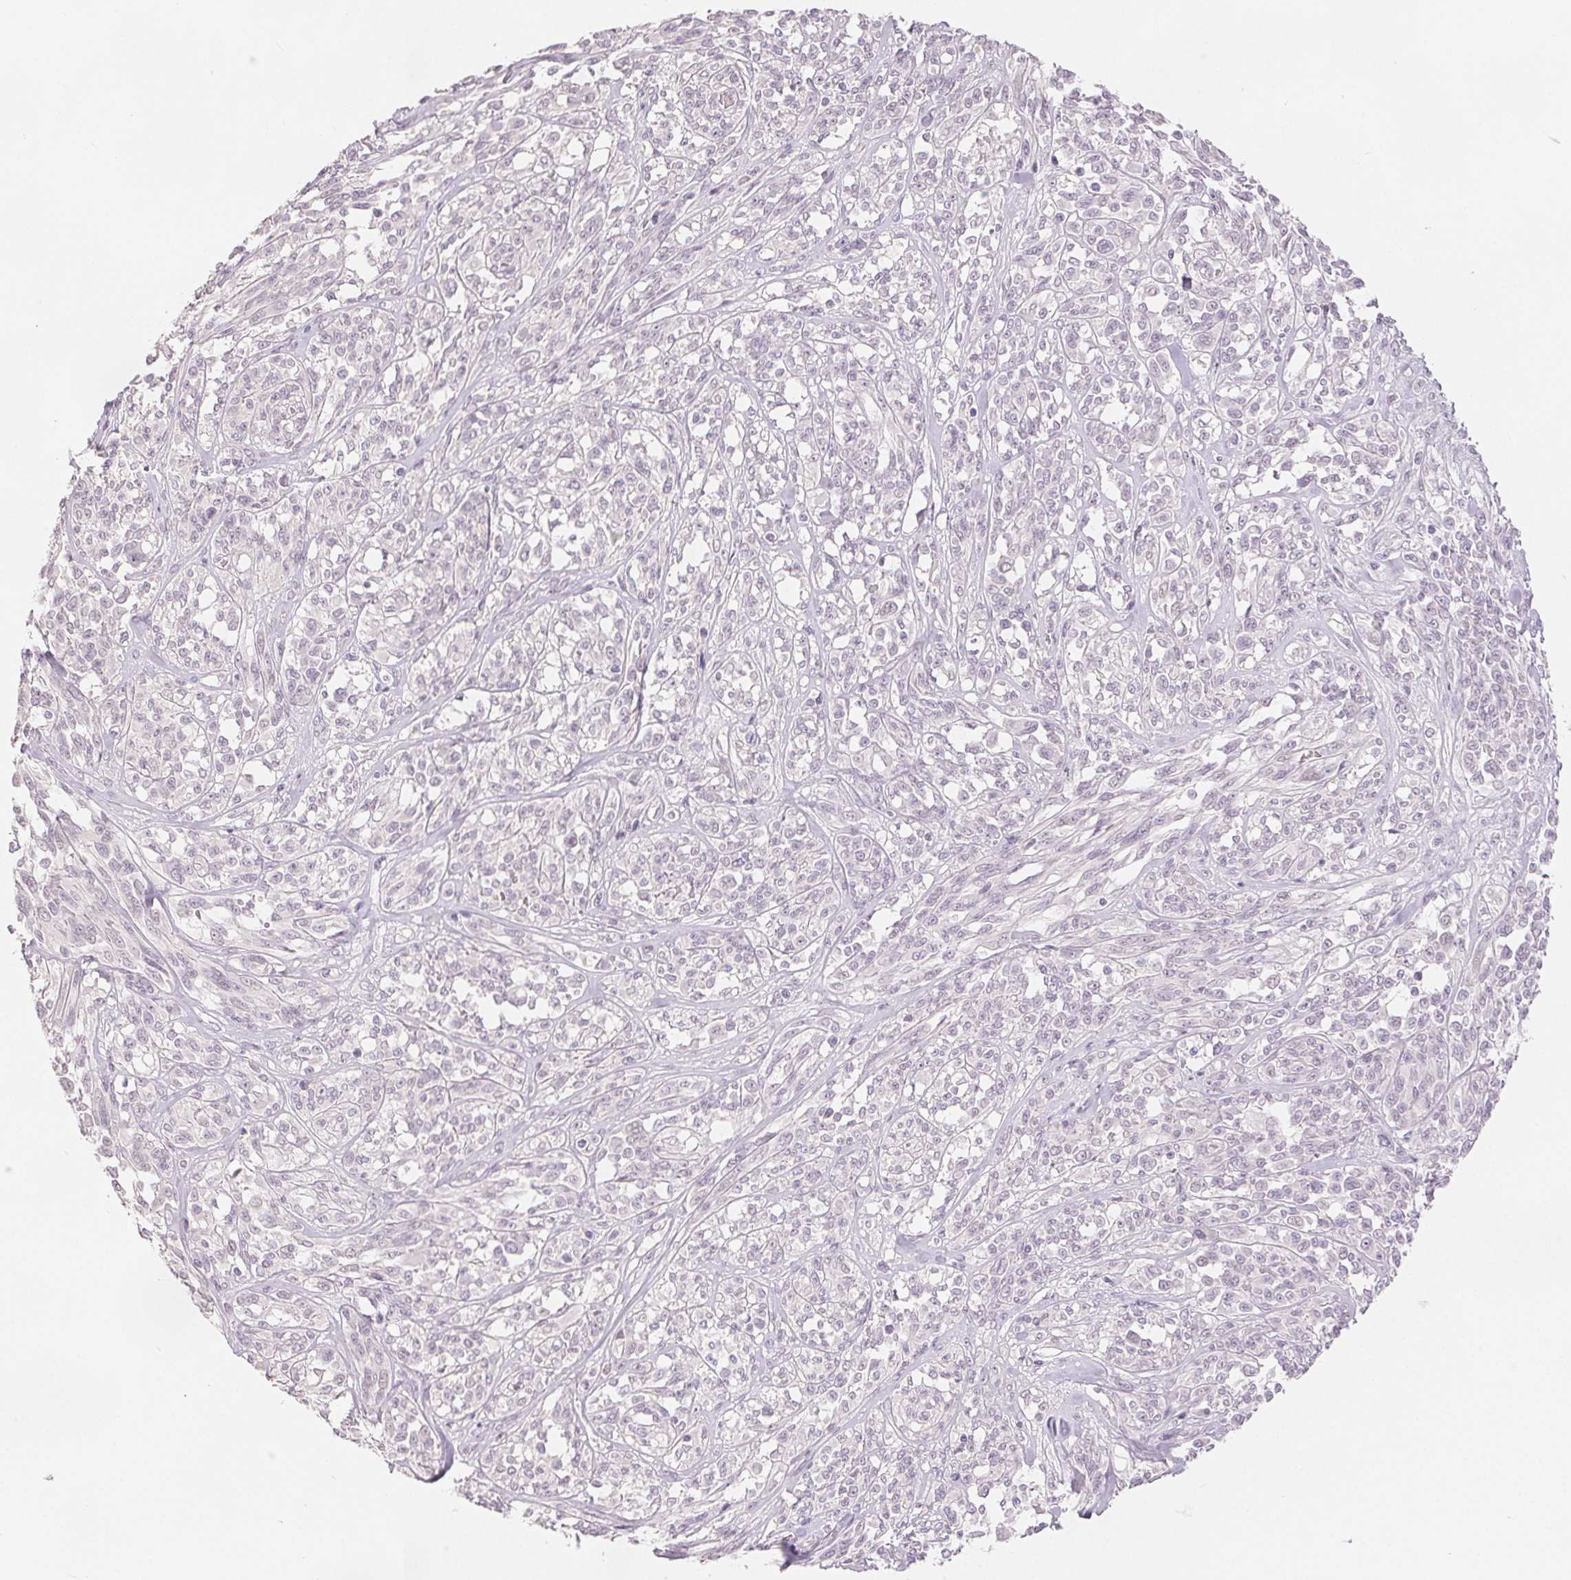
{"staining": {"intensity": "negative", "quantity": "none", "location": "none"}, "tissue": "melanoma", "cell_type": "Tumor cells", "image_type": "cancer", "snomed": [{"axis": "morphology", "description": "Malignant melanoma, NOS"}, {"axis": "topography", "description": "Skin"}], "caption": "Melanoma stained for a protein using immunohistochemistry (IHC) reveals no positivity tumor cells.", "gene": "SLC27A5", "patient": {"sex": "female", "age": 91}}